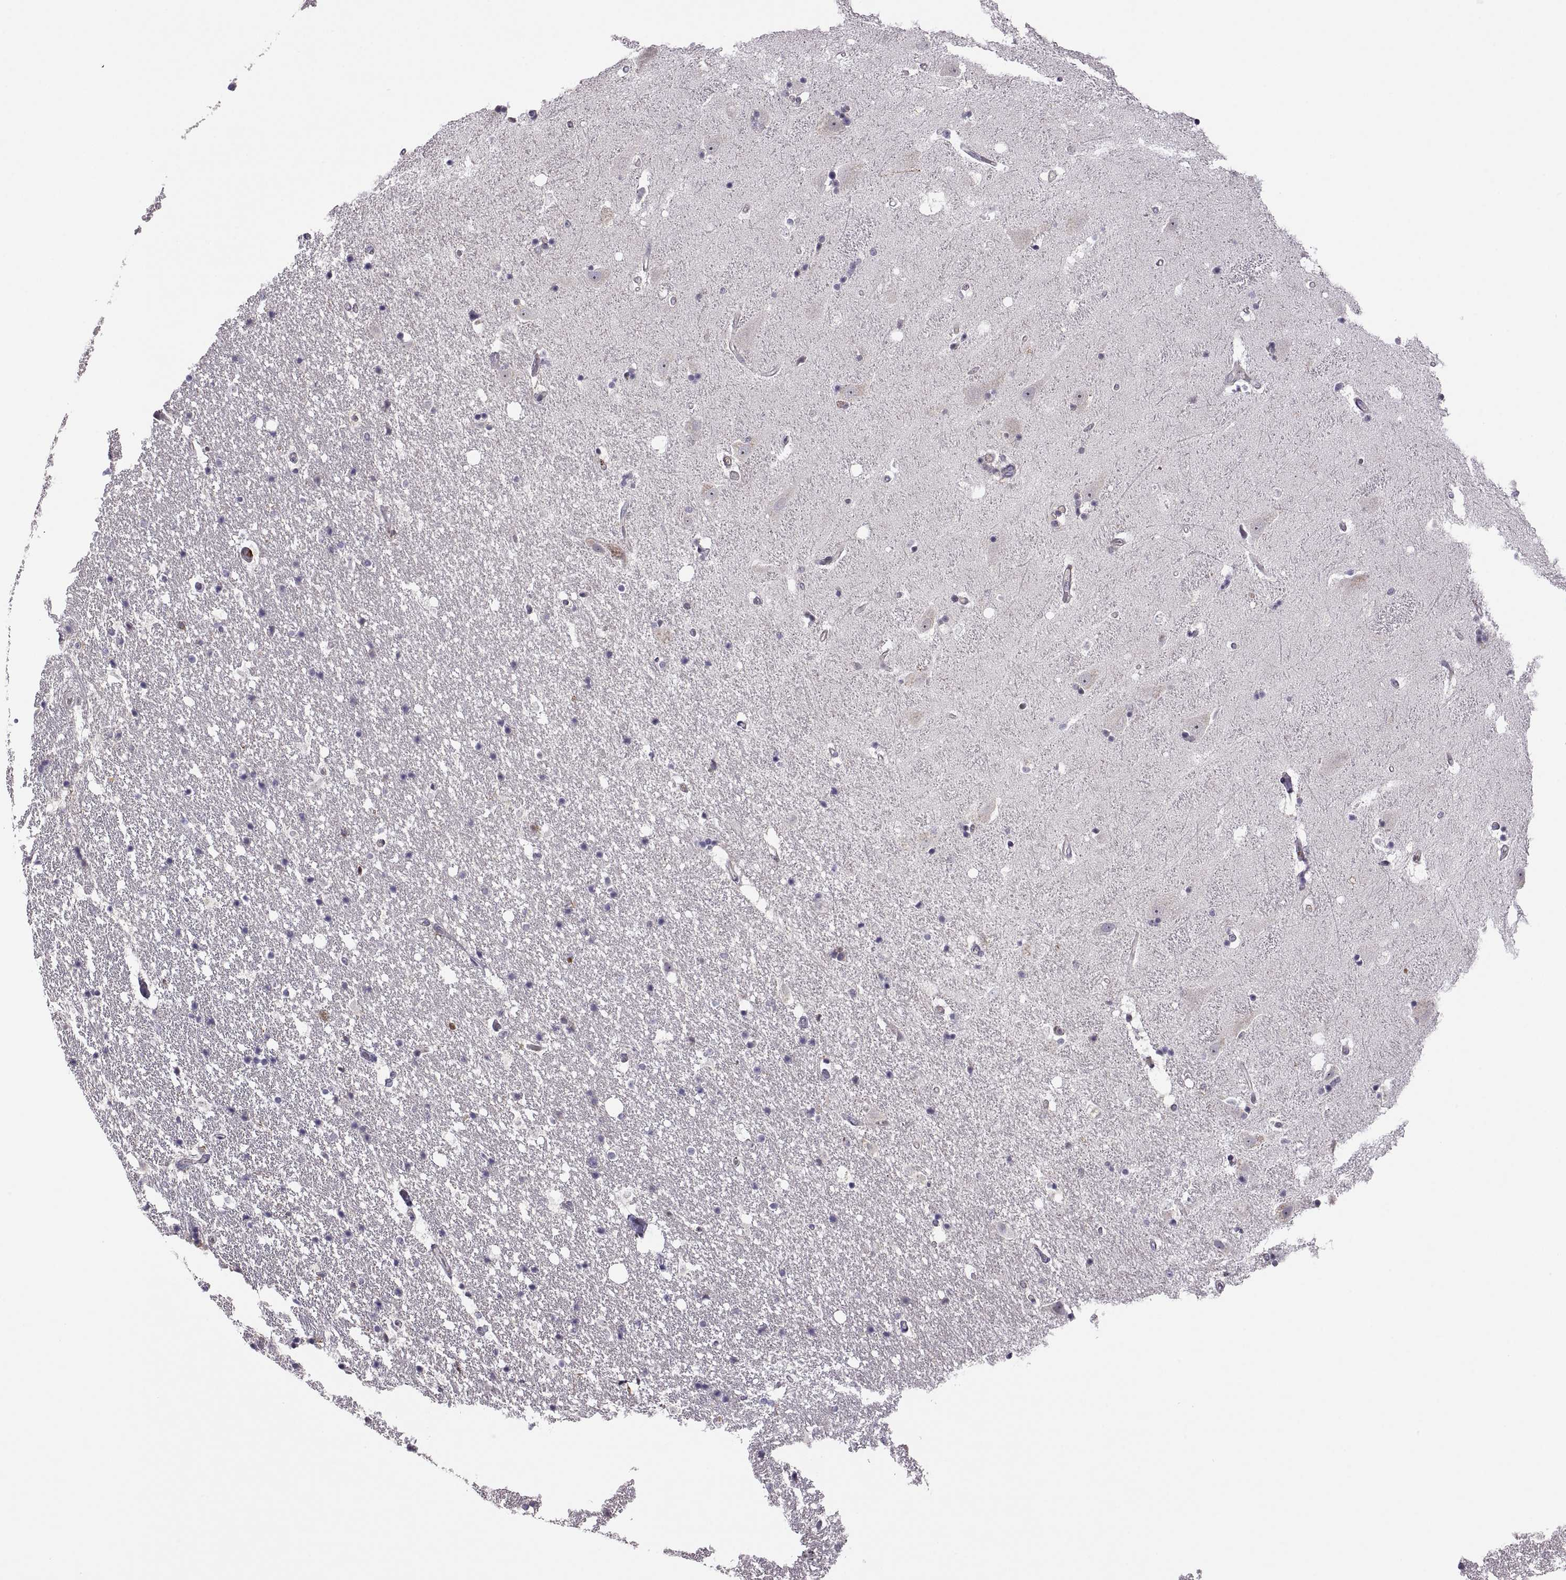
{"staining": {"intensity": "negative", "quantity": "none", "location": "none"}, "tissue": "hippocampus", "cell_type": "Glial cells", "image_type": "normal", "snomed": [{"axis": "morphology", "description": "Normal tissue, NOS"}, {"axis": "topography", "description": "Hippocampus"}], "caption": "High power microscopy histopathology image of an immunohistochemistry (IHC) image of unremarkable hippocampus, revealing no significant positivity in glial cells. The staining was performed using DAB (3,3'-diaminobenzidine) to visualize the protein expression in brown, while the nuclei were stained in blue with hematoxylin (Magnification: 20x).", "gene": "SPATA32", "patient": {"sex": "male", "age": 49}}